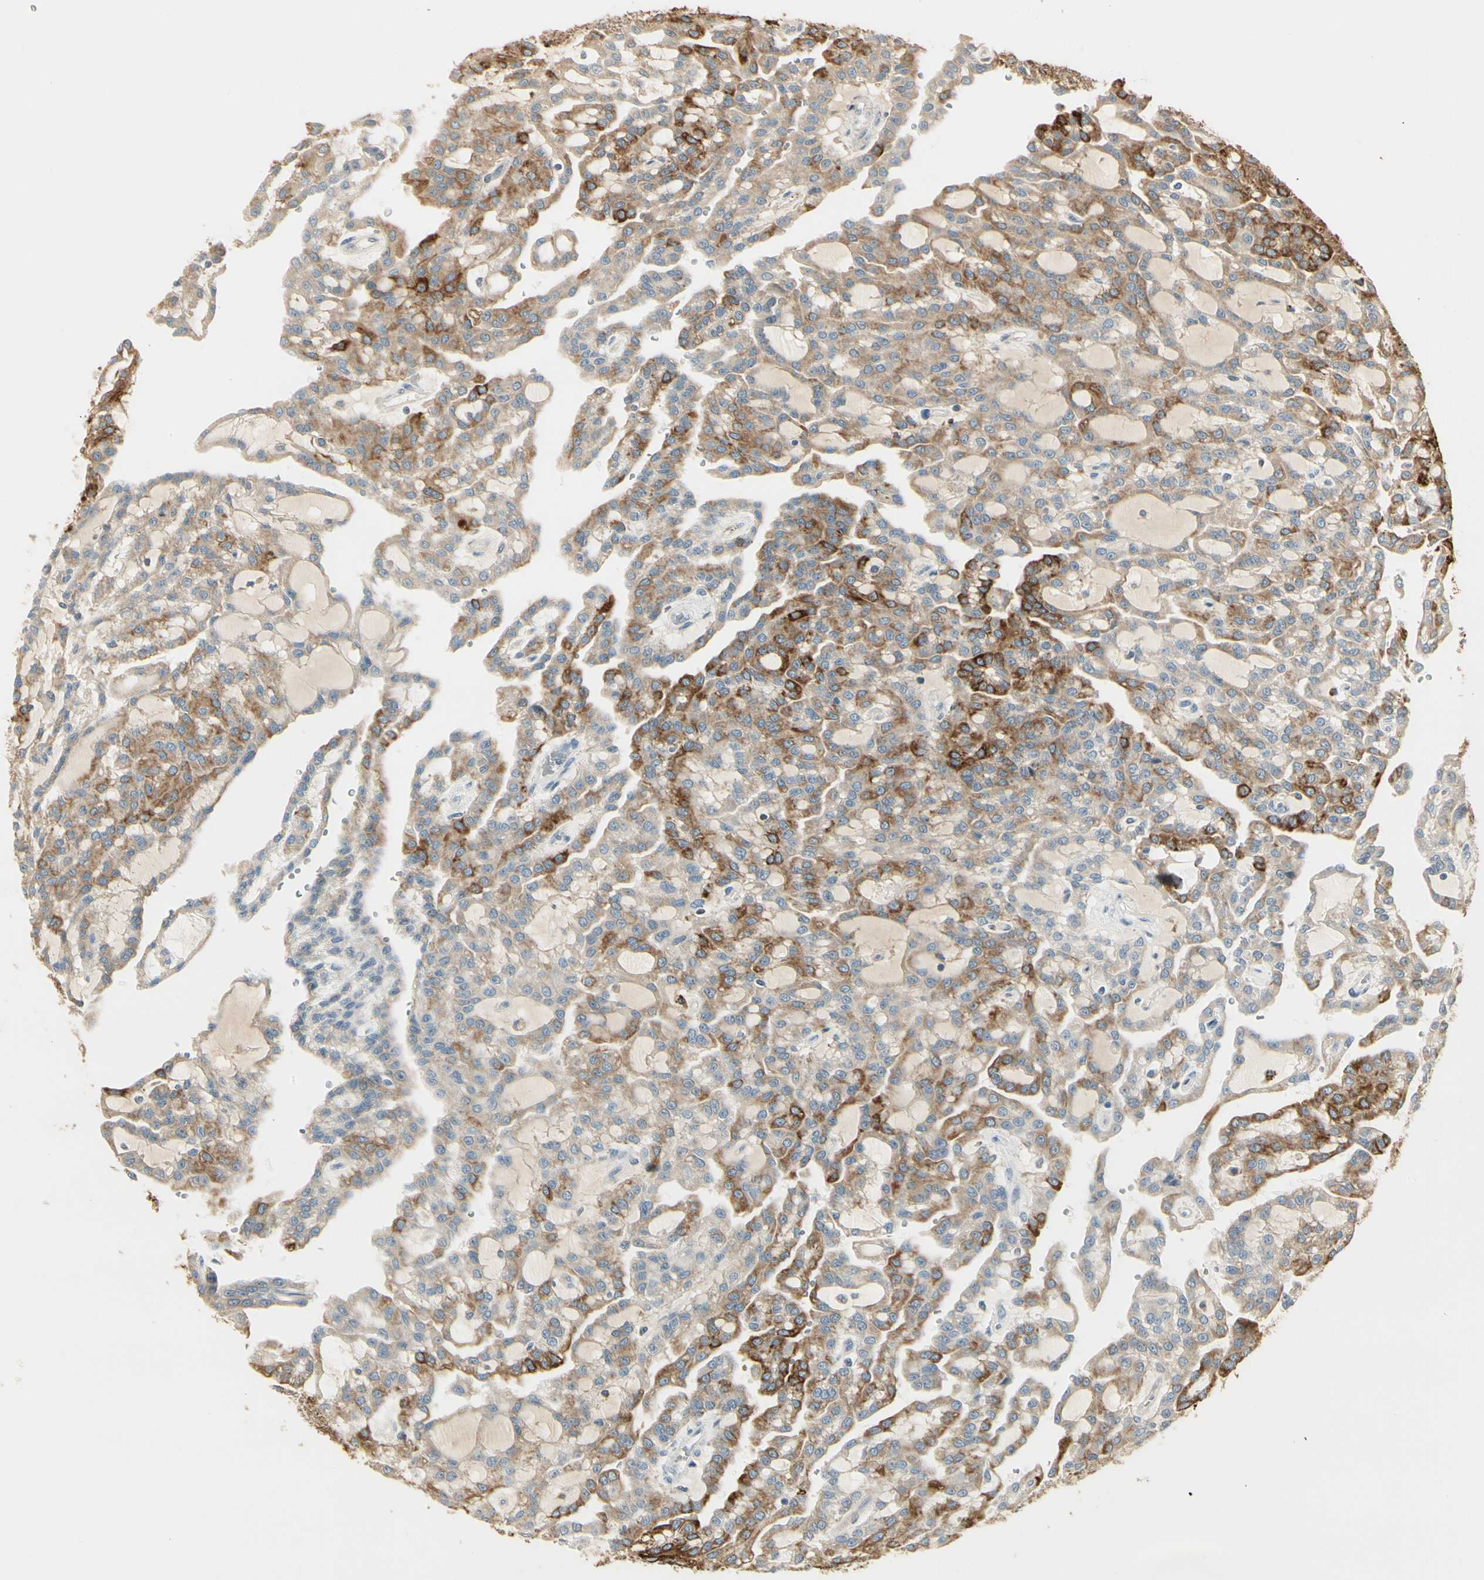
{"staining": {"intensity": "strong", "quantity": "25%-75%", "location": "cytoplasmic/membranous"}, "tissue": "renal cancer", "cell_type": "Tumor cells", "image_type": "cancer", "snomed": [{"axis": "morphology", "description": "Adenocarcinoma, NOS"}, {"axis": "topography", "description": "Kidney"}], "caption": "The histopathology image reveals immunohistochemical staining of renal adenocarcinoma. There is strong cytoplasmic/membranous staining is seen in about 25%-75% of tumor cells.", "gene": "SKIL", "patient": {"sex": "male", "age": 63}}